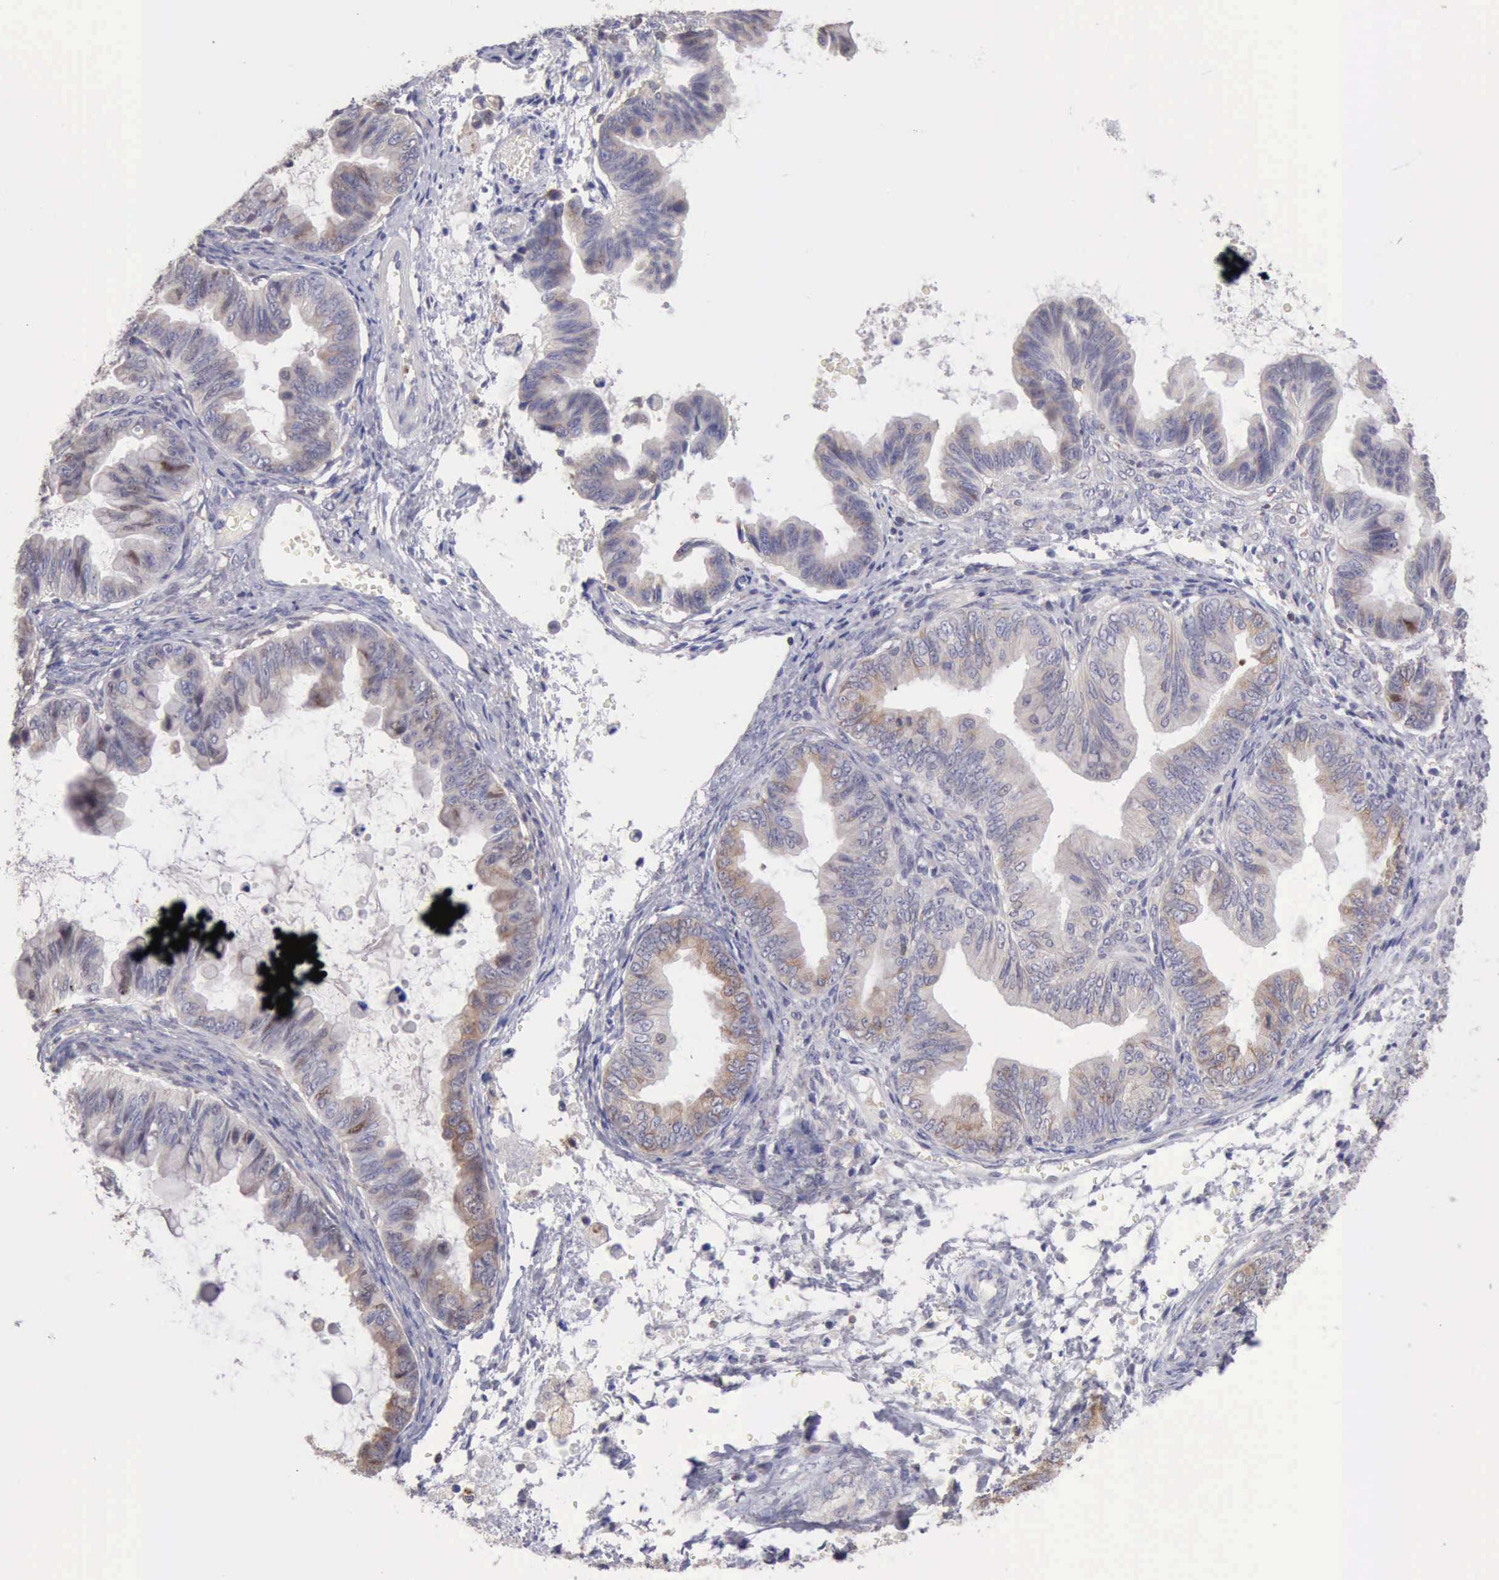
{"staining": {"intensity": "weak", "quantity": "25%-75%", "location": "cytoplasmic/membranous"}, "tissue": "ovarian cancer", "cell_type": "Tumor cells", "image_type": "cancer", "snomed": [{"axis": "morphology", "description": "Cystadenocarcinoma, mucinous, NOS"}, {"axis": "topography", "description": "Ovary"}], "caption": "Immunohistochemical staining of human mucinous cystadenocarcinoma (ovarian) shows weak cytoplasmic/membranous protein staining in about 25%-75% of tumor cells.", "gene": "SASH3", "patient": {"sex": "female", "age": 36}}